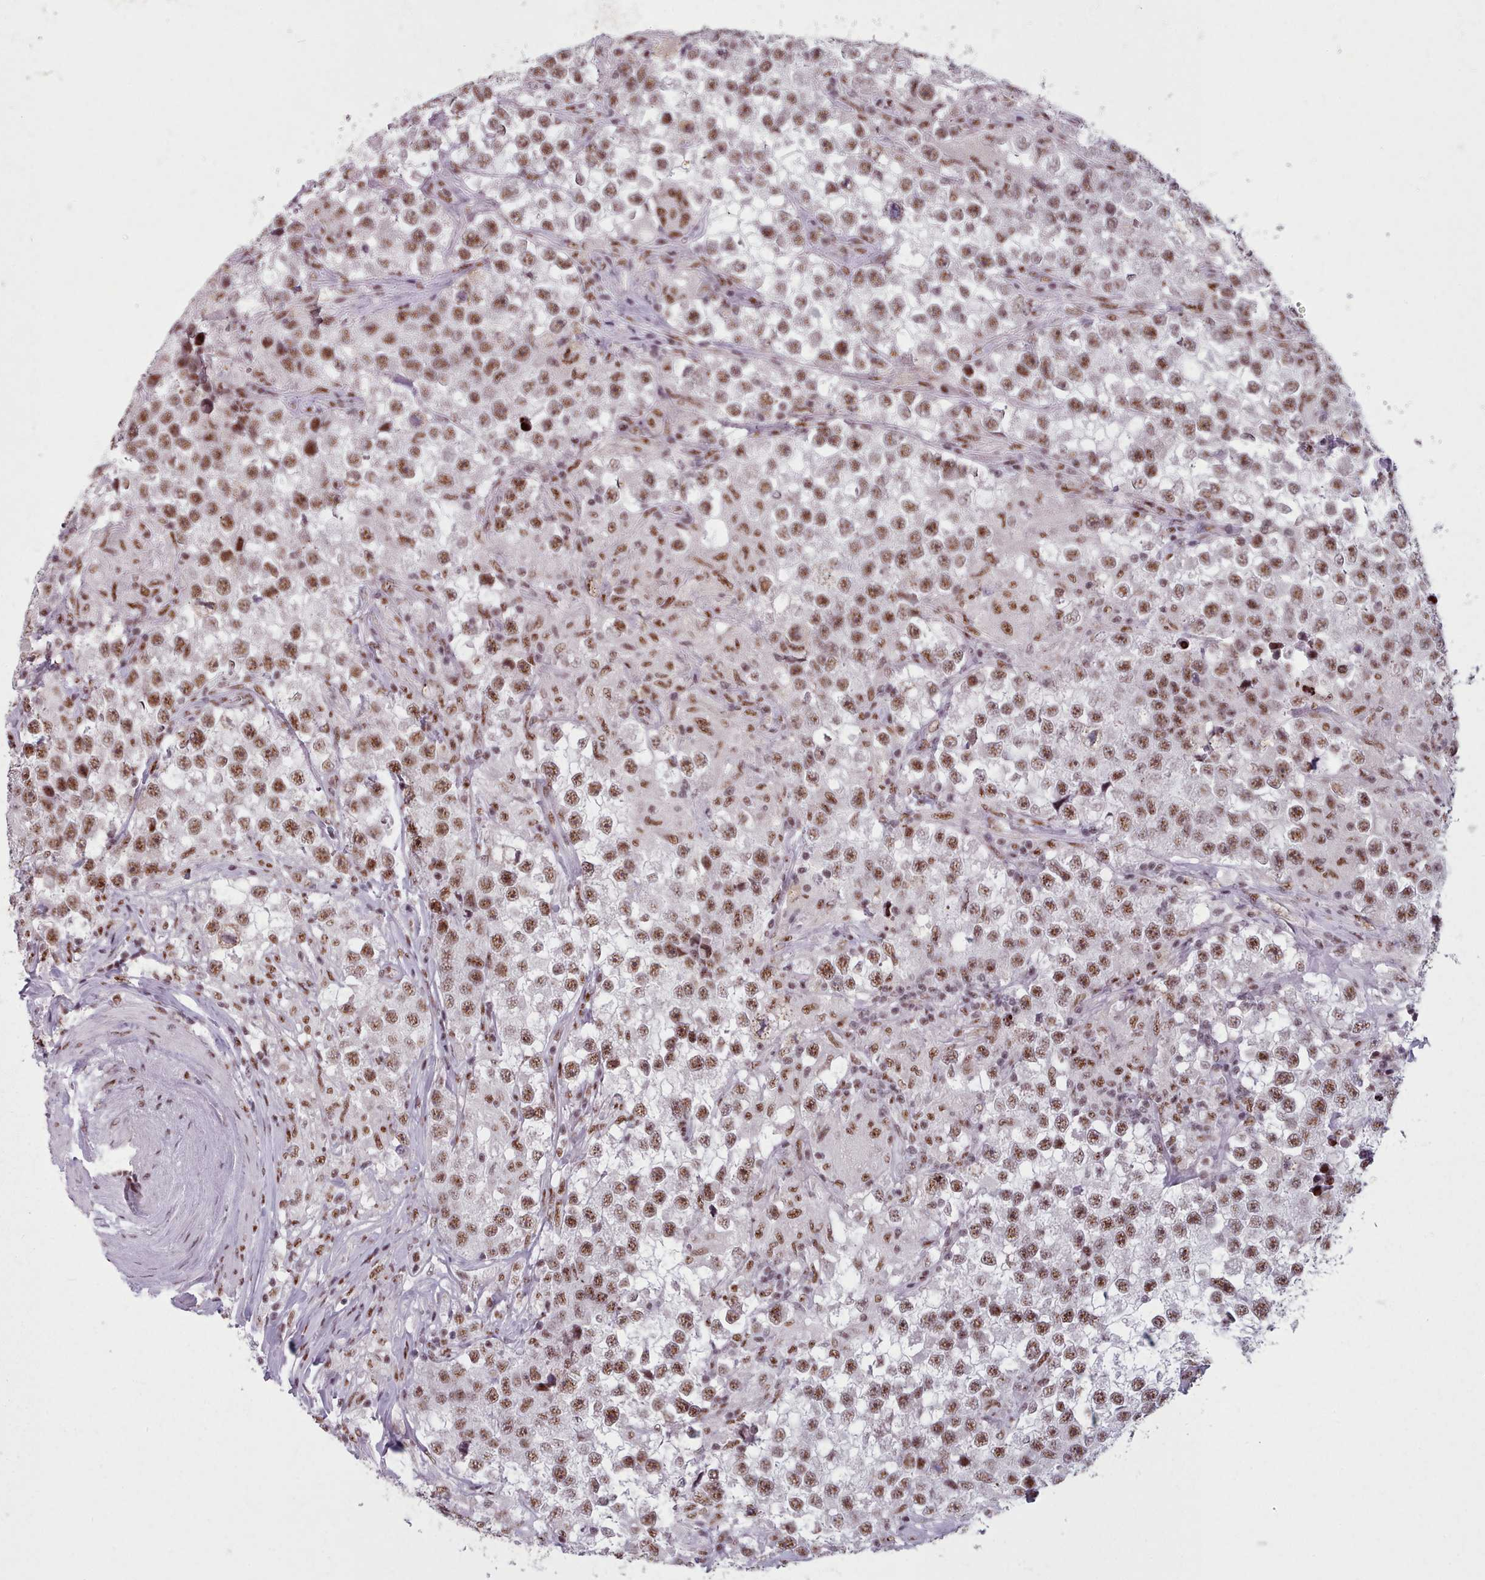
{"staining": {"intensity": "moderate", "quantity": ">75%", "location": "nuclear"}, "tissue": "testis cancer", "cell_type": "Tumor cells", "image_type": "cancer", "snomed": [{"axis": "morphology", "description": "Seminoma, NOS"}, {"axis": "topography", "description": "Testis"}], "caption": "Immunohistochemical staining of human seminoma (testis) exhibits moderate nuclear protein expression in about >75% of tumor cells. (IHC, brightfield microscopy, high magnification).", "gene": "SRRM1", "patient": {"sex": "male", "age": 46}}